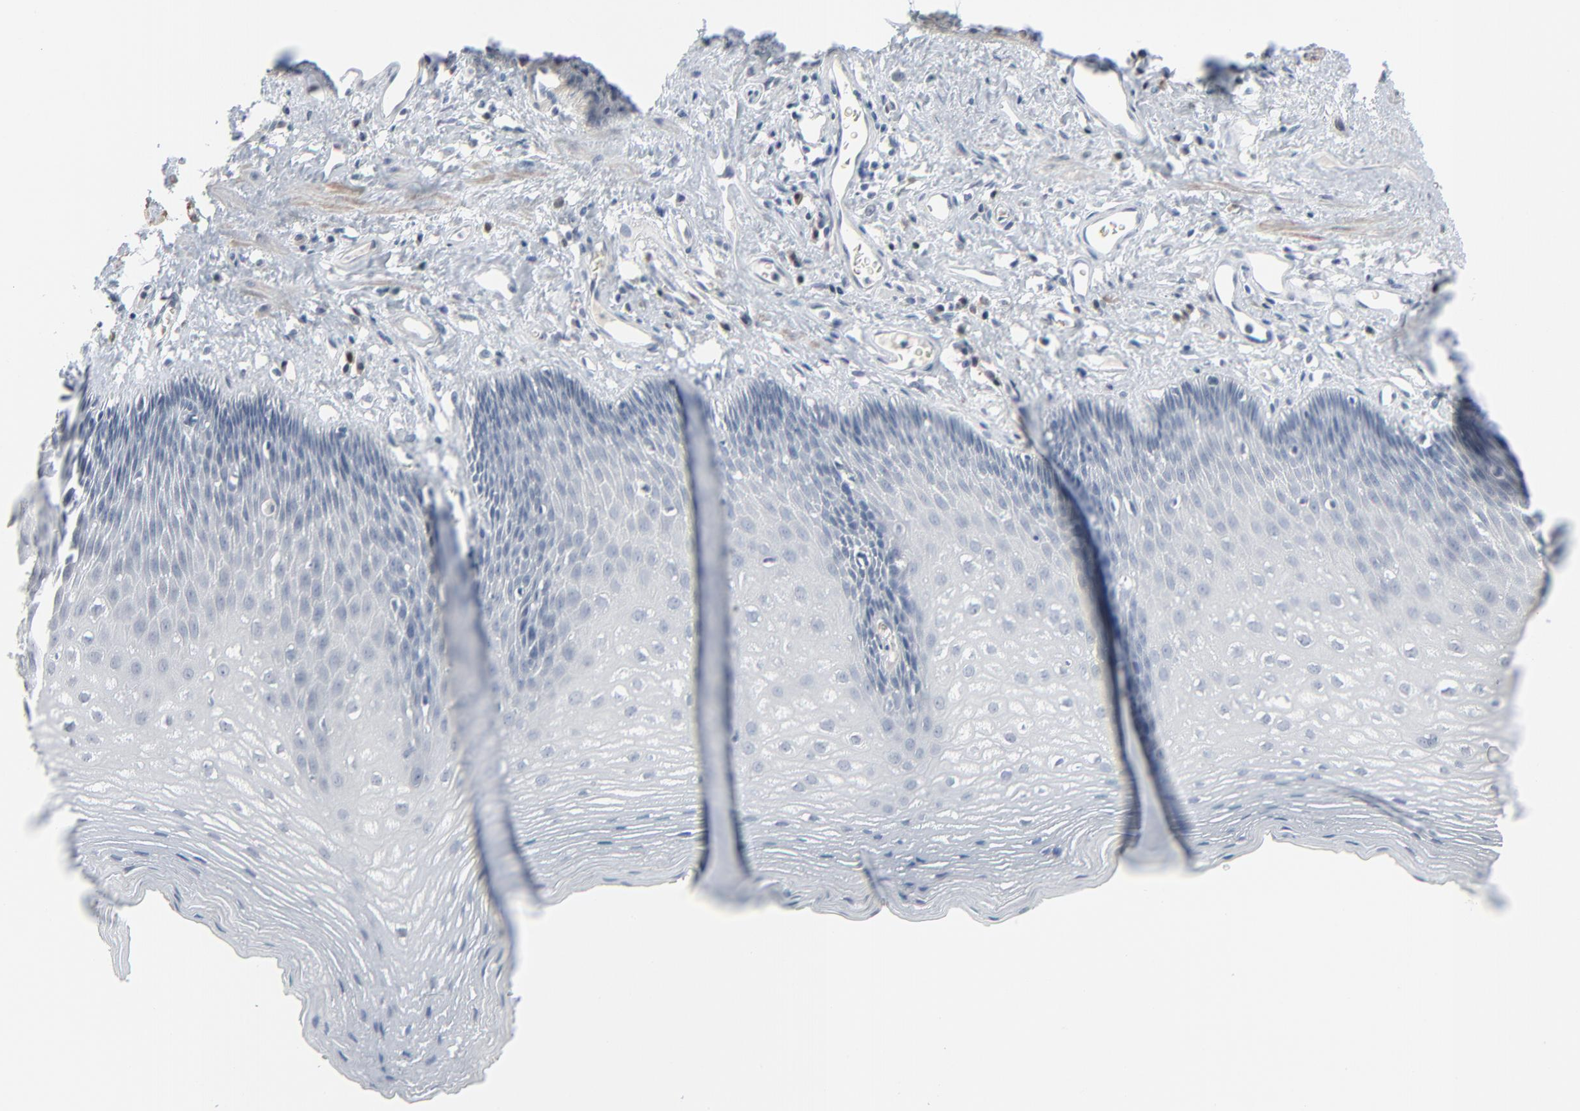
{"staining": {"intensity": "negative", "quantity": "none", "location": "none"}, "tissue": "esophagus", "cell_type": "Squamous epithelial cells", "image_type": "normal", "snomed": [{"axis": "morphology", "description": "Normal tissue, NOS"}, {"axis": "topography", "description": "Esophagus"}], "caption": "Micrograph shows no significant protein staining in squamous epithelial cells of normal esophagus. (Stains: DAB immunohistochemistry with hematoxylin counter stain, Microscopy: brightfield microscopy at high magnification).", "gene": "SAGE1", "patient": {"sex": "female", "age": 70}}